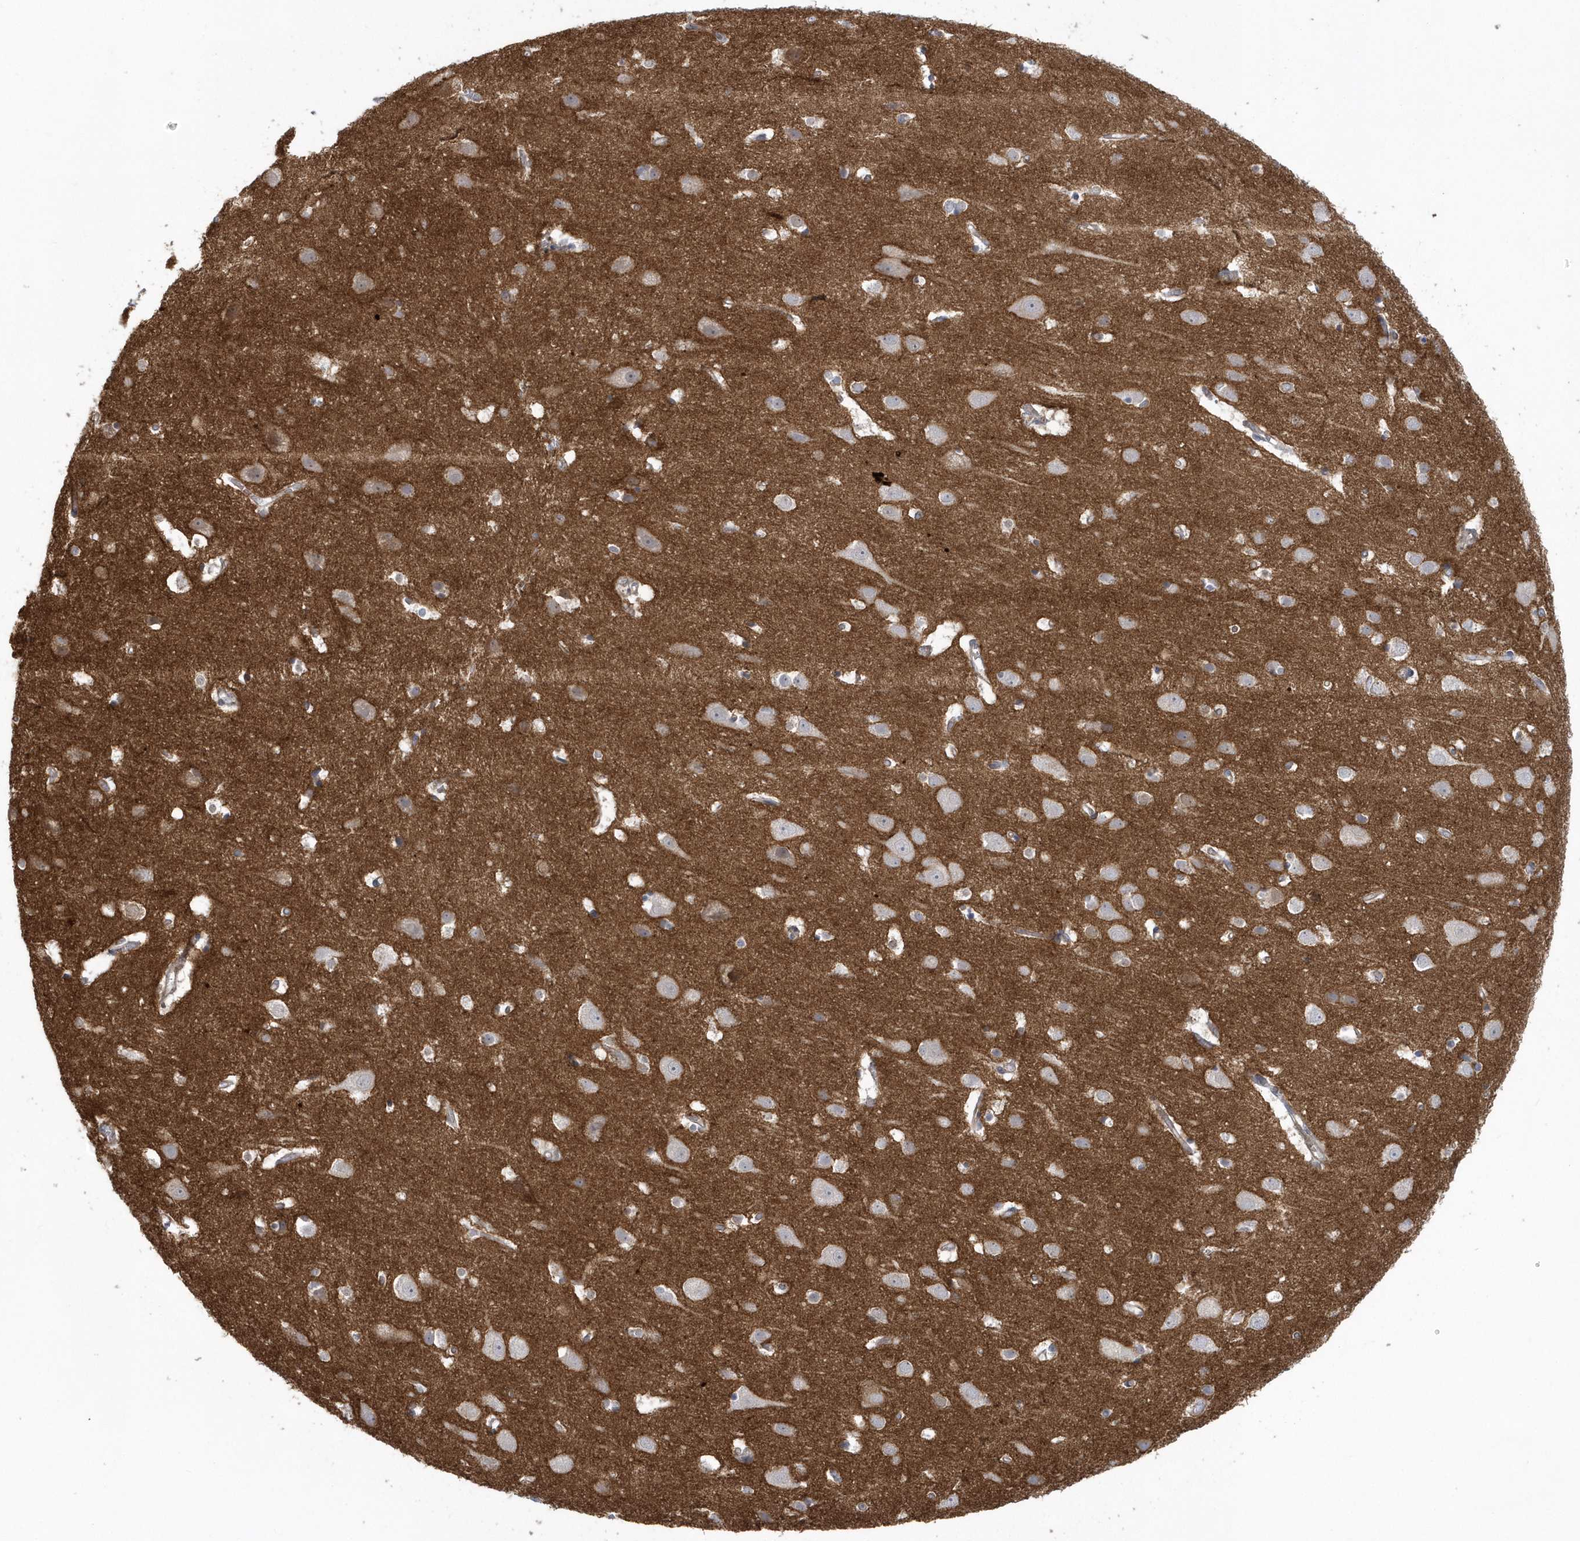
{"staining": {"intensity": "moderate", "quantity": ">75%", "location": "cytoplasmic/membranous"}, "tissue": "cerebral cortex", "cell_type": "Endothelial cells", "image_type": "normal", "snomed": [{"axis": "morphology", "description": "Normal tissue, NOS"}, {"axis": "topography", "description": "Cerebral cortex"}], "caption": "Immunohistochemistry (IHC) of benign cerebral cortex demonstrates medium levels of moderate cytoplasmic/membranous staining in approximately >75% of endothelial cells.", "gene": "RAI14", "patient": {"sex": "male", "age": 54}}